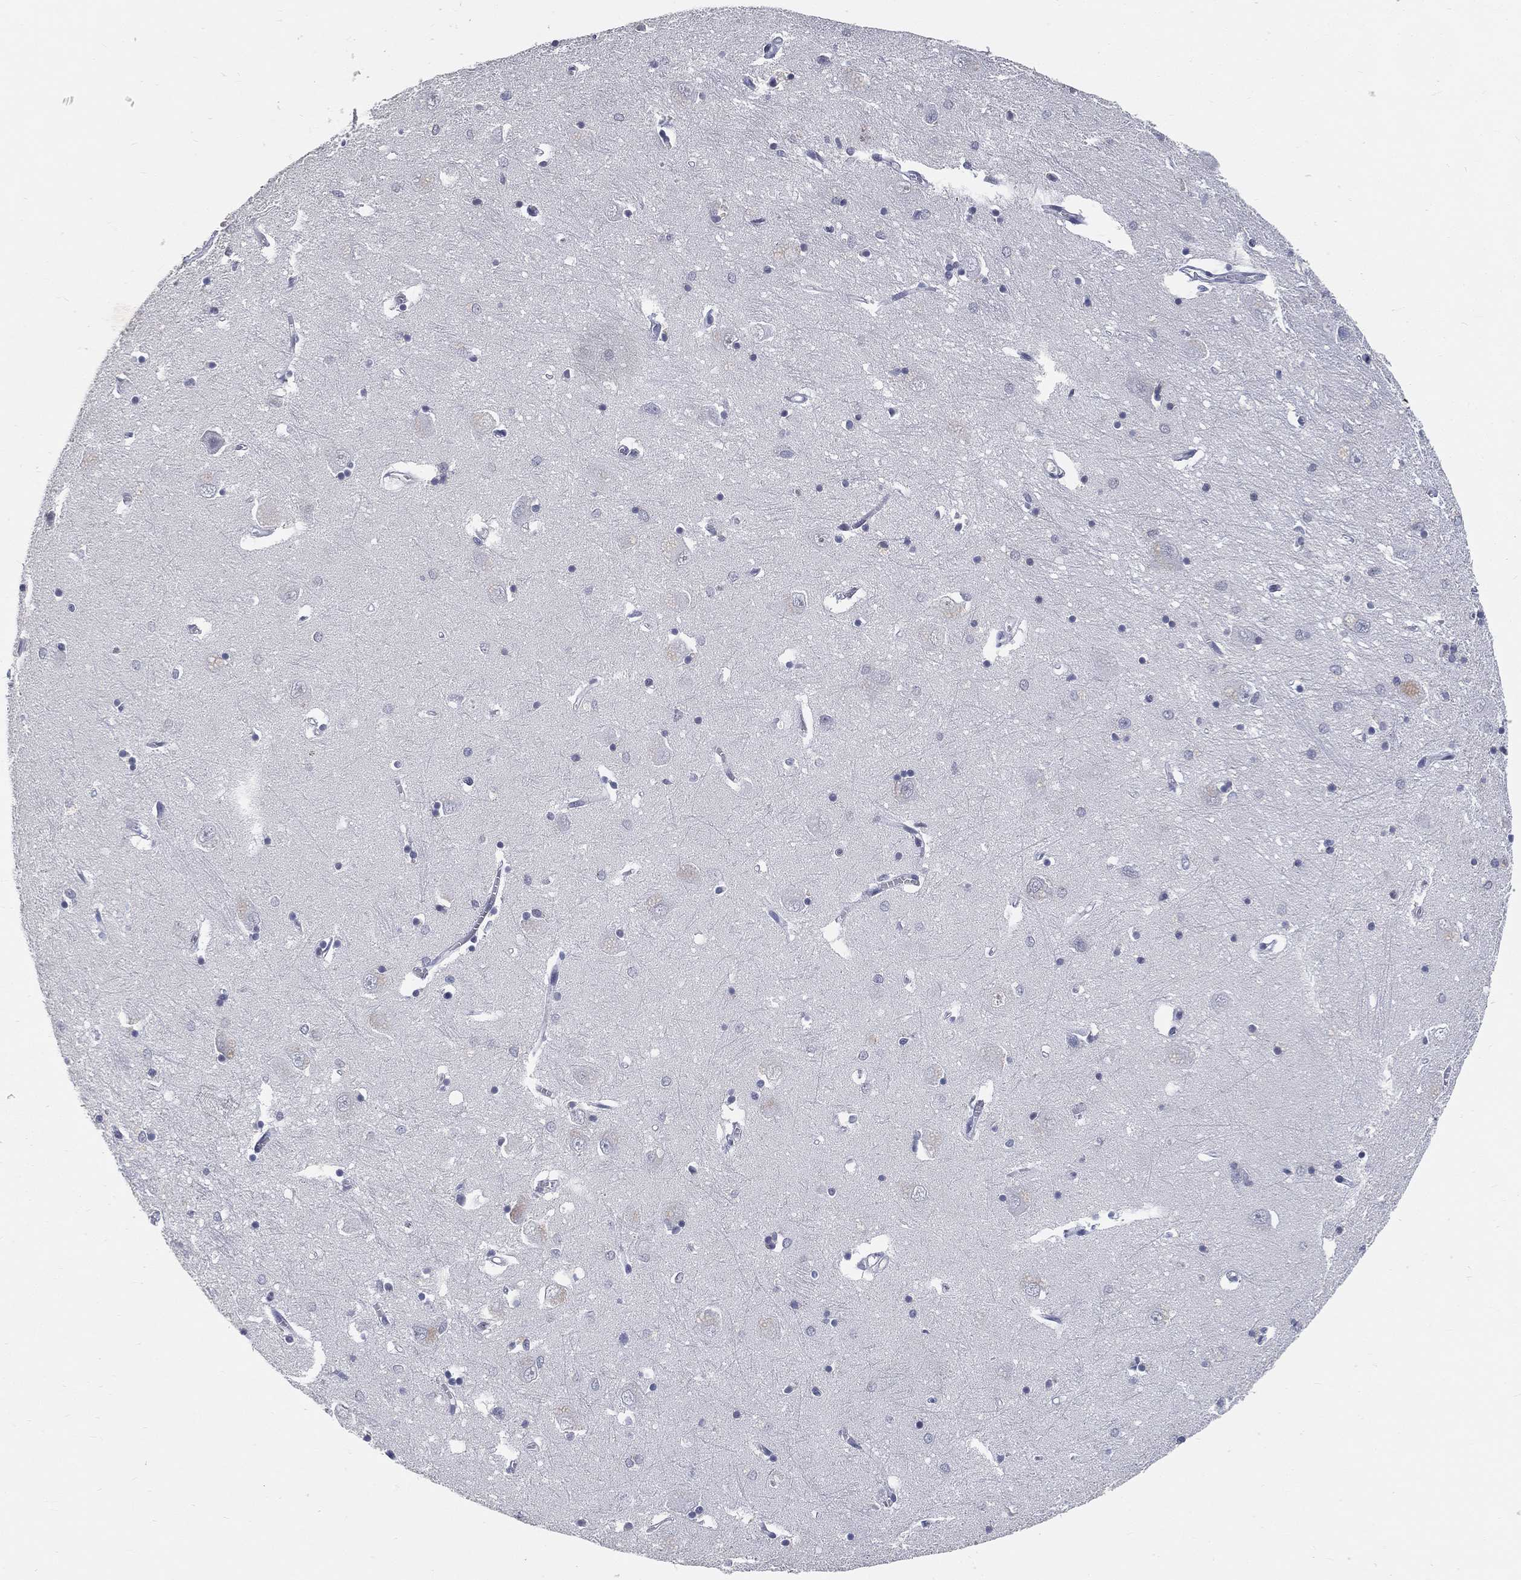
{"staining": {"intensity": "negative", "quantity": "none", "location": "none"}, "tissue": "caudate", "cell_type": "Glial cells", "image_type": "normal", "snomed": [{"axis": "morphology", "description": "Normal tissue, NOS"}, {"axis": "topography", "description": "Lateral ventricle wall"}], "caption": "The histopathology image exhibits no staining of glial cells in benign caudate. The staining was performed using DAB (3,3'-diaminobenzidine) to visualize the protein expression in brown, while the nuclei were stained in blue with hematoxylin (Magnification: 20x).", "gene": "ARG1", "patient": {"sex": "male", "age": 54}}